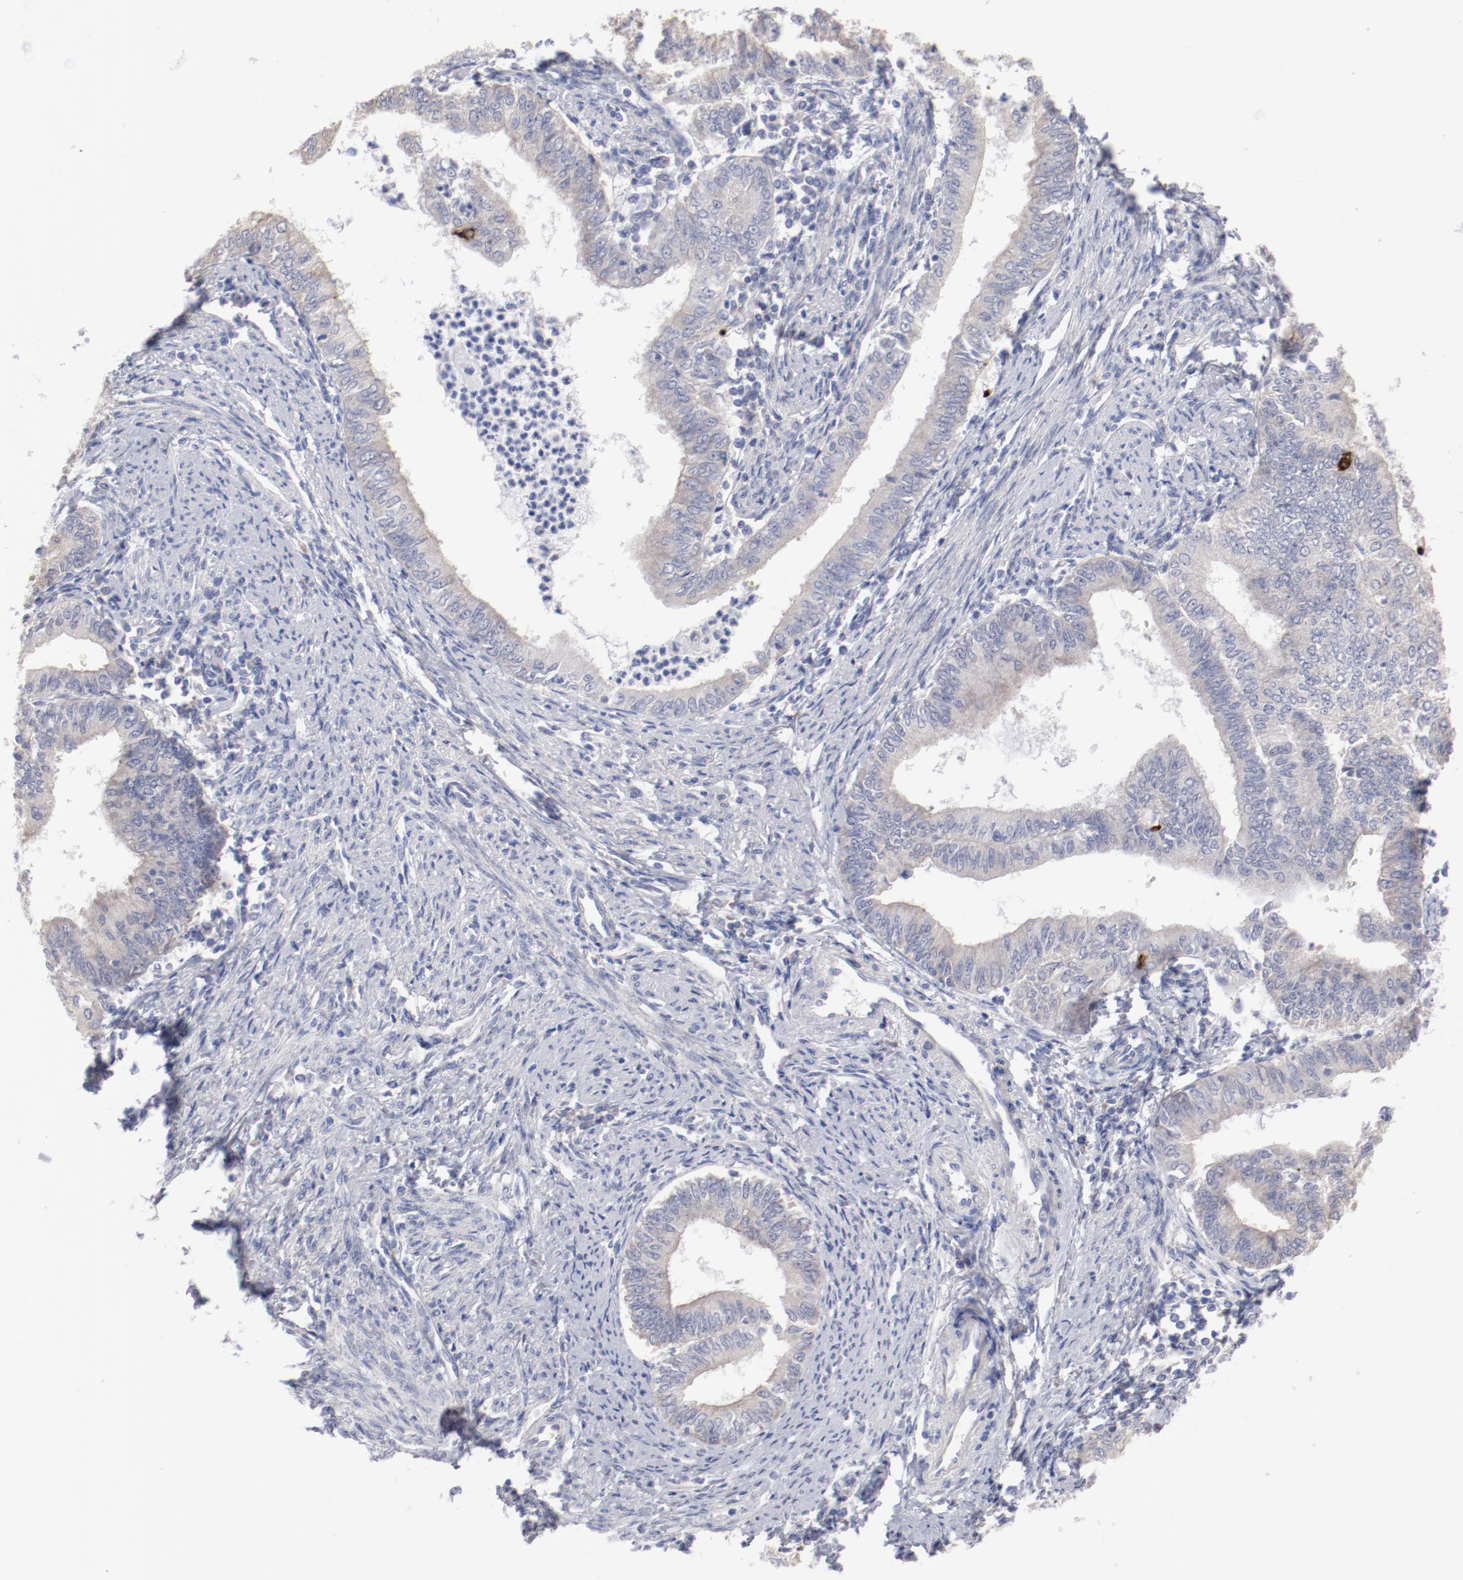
{"staining": {"intensity": "weak", "quantity": "<25%", "location": "cytoplasmic/membranous"}, "tissue": "endometrial cancer", "cell_type": "Tumor cells", "image_type": "cancer", "snomed": [{"axis": "morphology", "description": "Adenocarcinoma, NOS"}, {"axis": "topography", "description": "Endometrium"}], "caption": "There is no significant positivity in tumor cells of endometrial cancer. (Stains: DAB immunohistochemistry (IHC) with hematoxylin counter stain, Microscopy: brightfield microscopy at high magnification).", "gene": "CPE", "patient": {"sex": "female", "age": 66}}